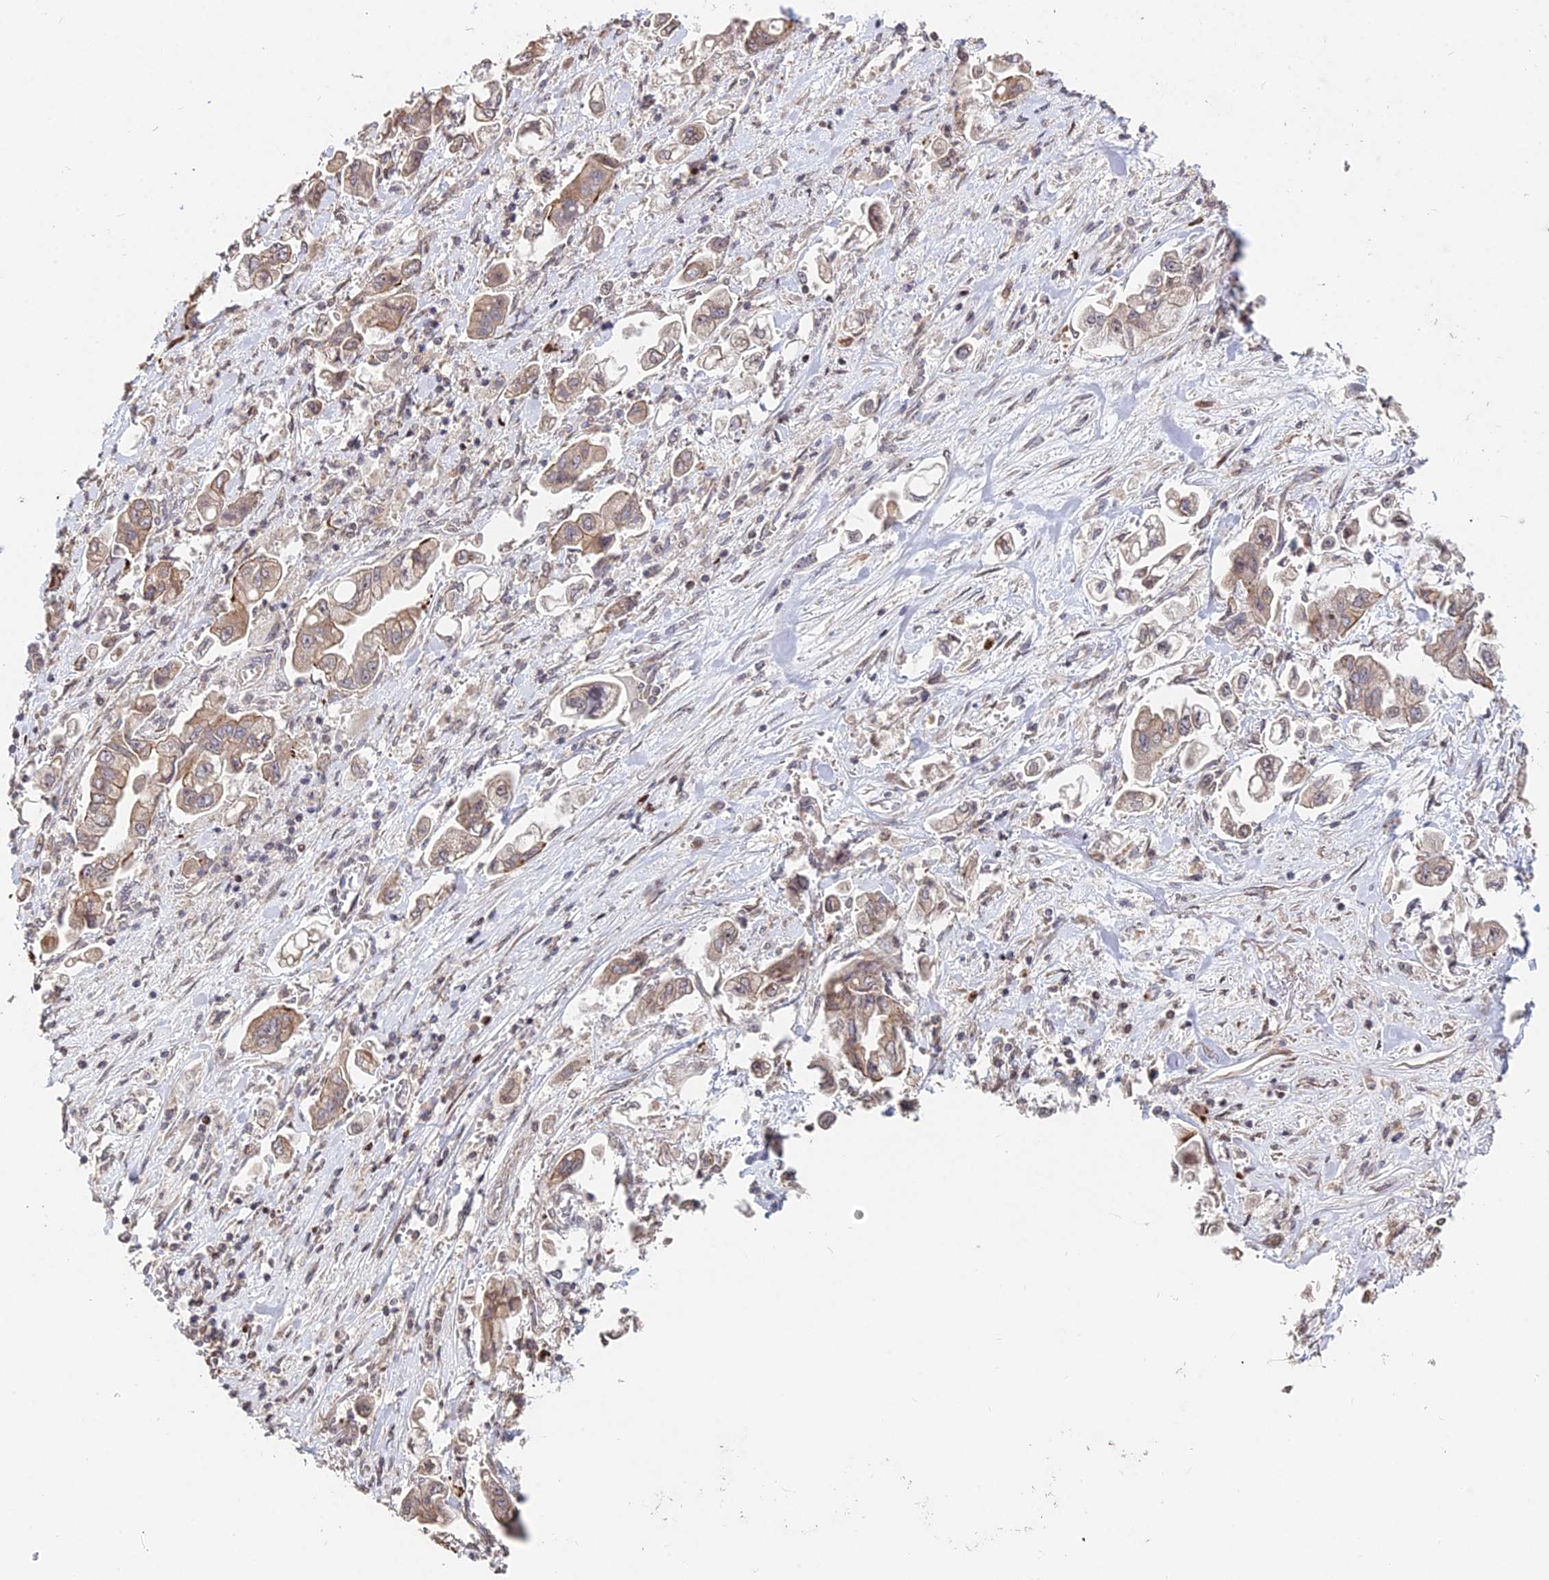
{"staining": {"intensity": "moderate", "quantity": ">75%", "location": "cytoplasmic/membranous"}, "tissue": "stomach cancer", "cell_type": "Tumor cells", "image_type": "cancer", "snomed": [{"axis": "morphology", "description": "Adenocarcinoma, NOS"}, {"axis": "topography", "description": "Stomach"}], "caption": "High-magnification brightfield microscopy of stomach cancer stained with DAB (3,3'-diaminobenzidine) (brown) and counterstained with hematoxylin (blue). tumor cells exhibit moderate cytoplasmic/membranous staining is seen in about>75% of cells.", "gene": "RBMS2", "patient": {"sex": "male", "age": 62}}